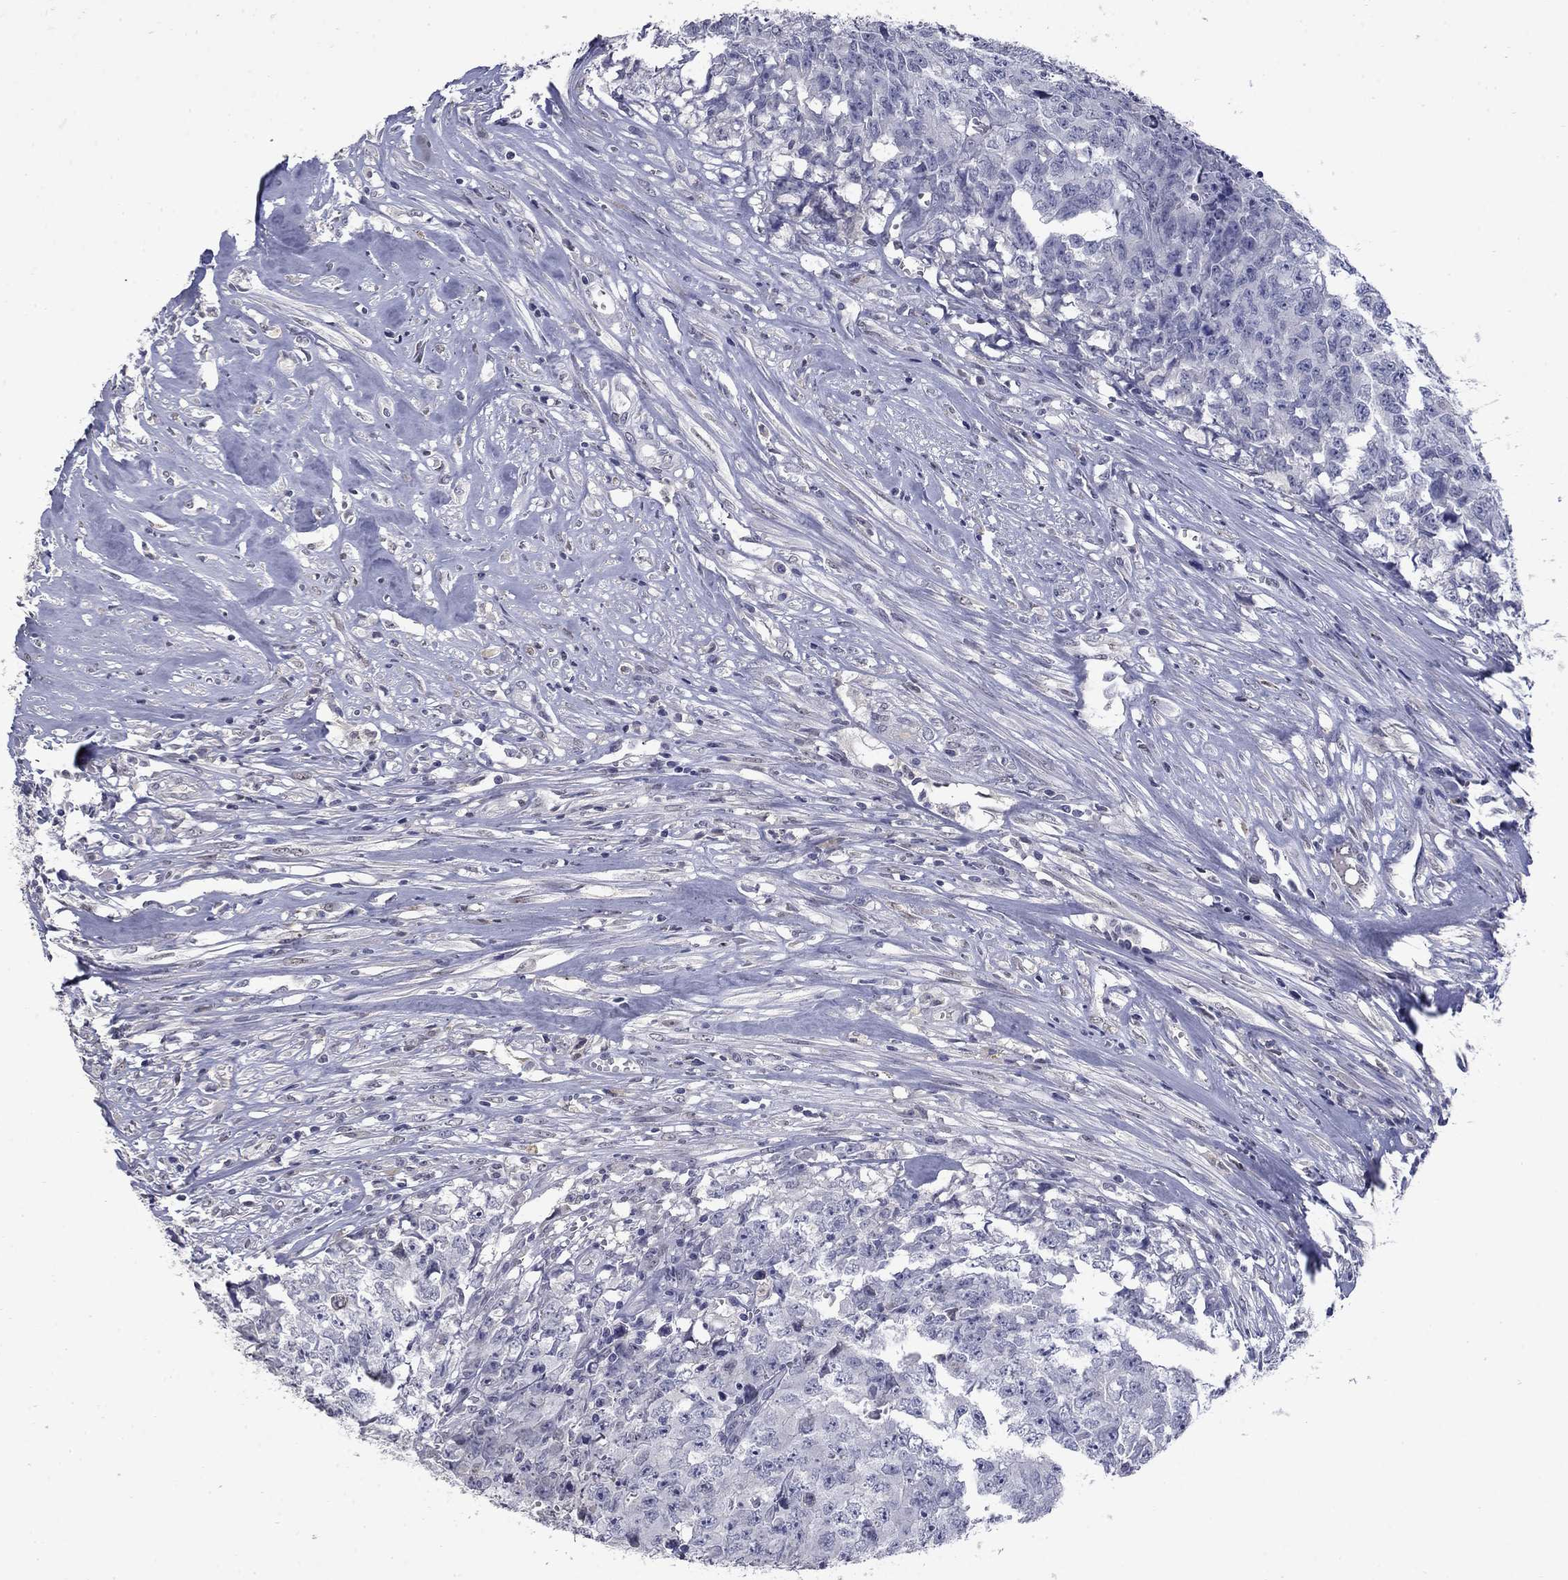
{"staining": {"intensity": "negative", "quantity": "none", "location": "none"}, "tissue": "testis cancer", "cell_type": "Tumor cells", "image_type": "cancer", "snomed": [{"axis": "morphology", "description": "Carcinoma, Embryonal, NOS"}, {"axis": "morphology", "description": "Teratoma, malignant, NOS"}, {"axis": "topography", "description": "Testis"}], "caption": "High magnification brightfield microscopy of testis cancer stained with DAB (brown) and counterstained with hematoxylin (blue): tumor cells show no significant expression.", "gene": "SLC51A", "patient": {"sex": "male", "age": 24}}